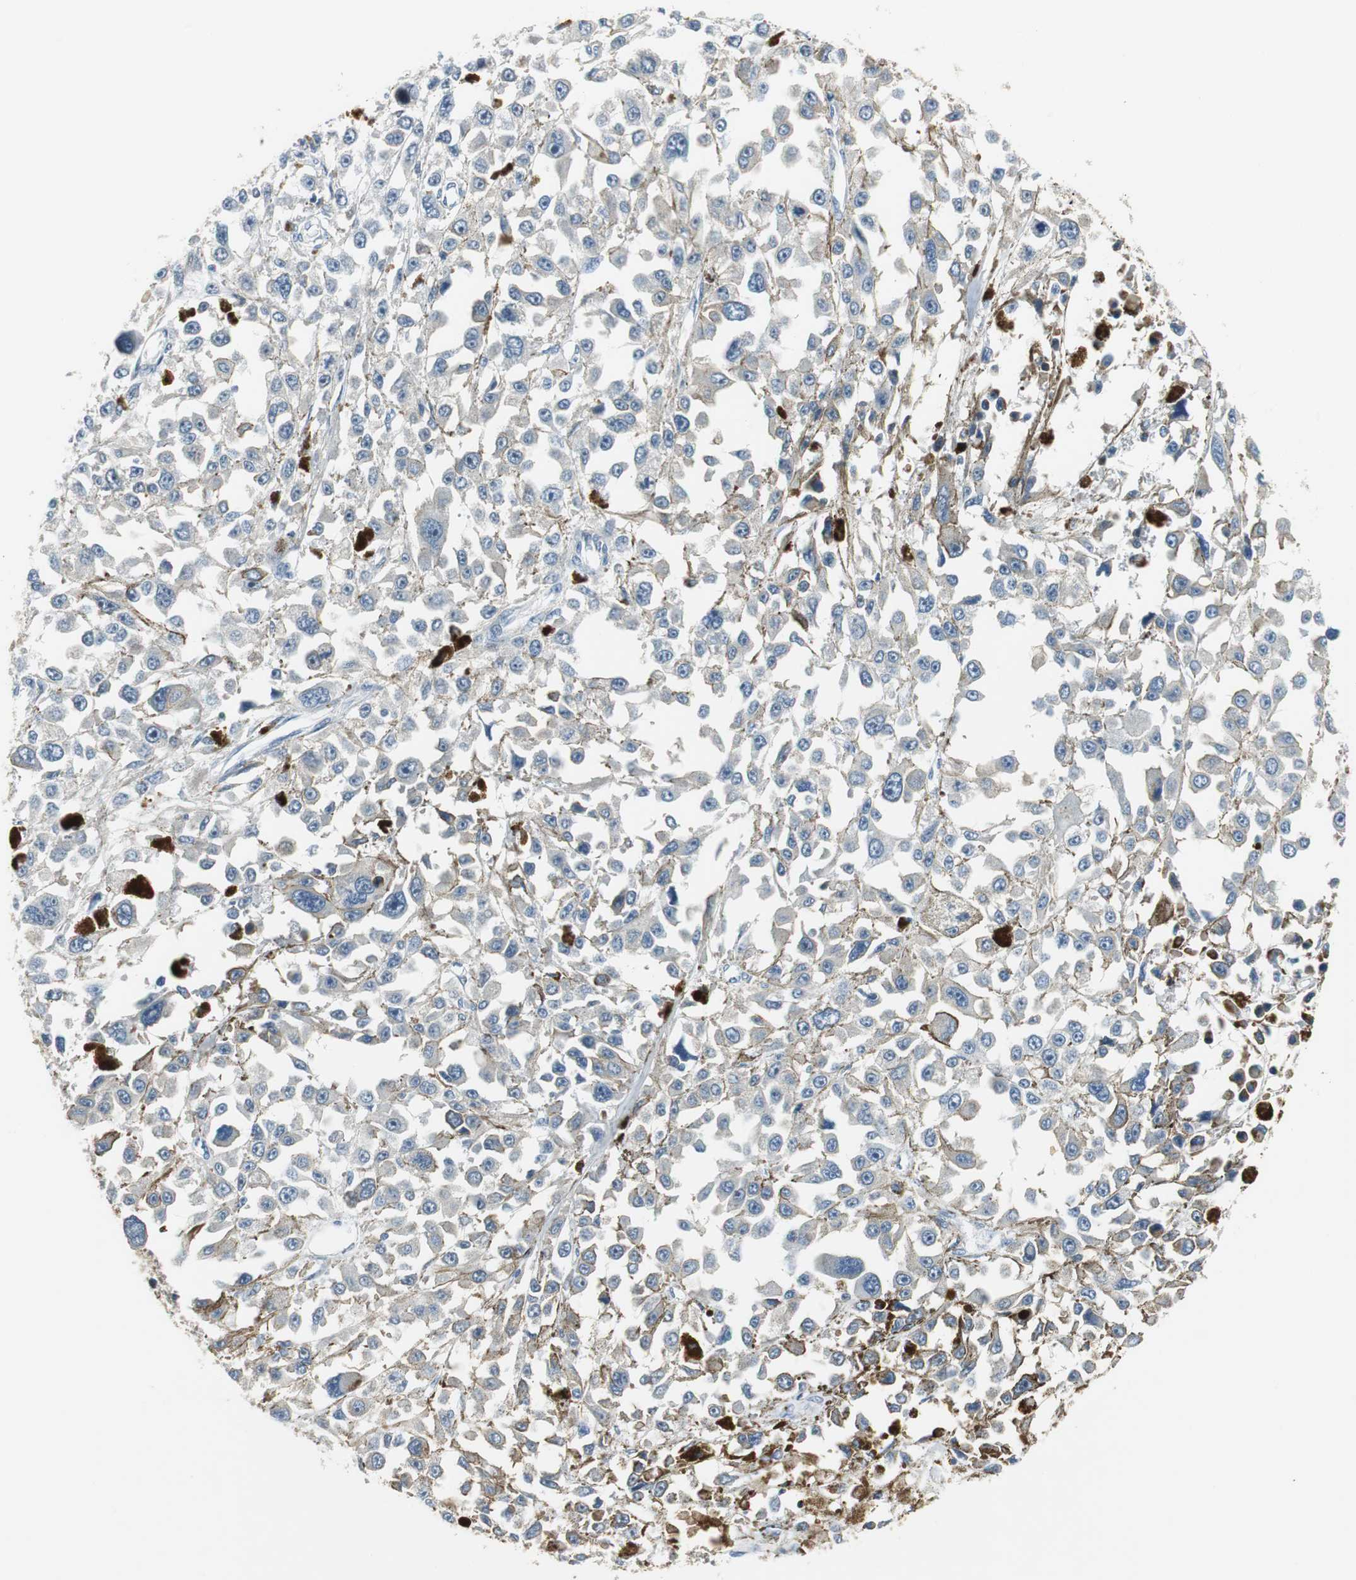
{"staining": {"intensity": "negative", "quantity": "none", "location": "none"}, "tissue": "melanoma", "cell_type": "Tumor cells", "image_type": "cancer", "snomed": [{"axis": "morphology", "description": "Malignant melanoma, Metastatic site"}, {"axis": "topography", "description": "Lymph node"}], "caption": "This is an IHC histopathology image of malignant melanoma (metastatic site). There is no positivity in tumor cells.", "gene": "FHL2", "patient": {"sex": "male", "age": 59}}